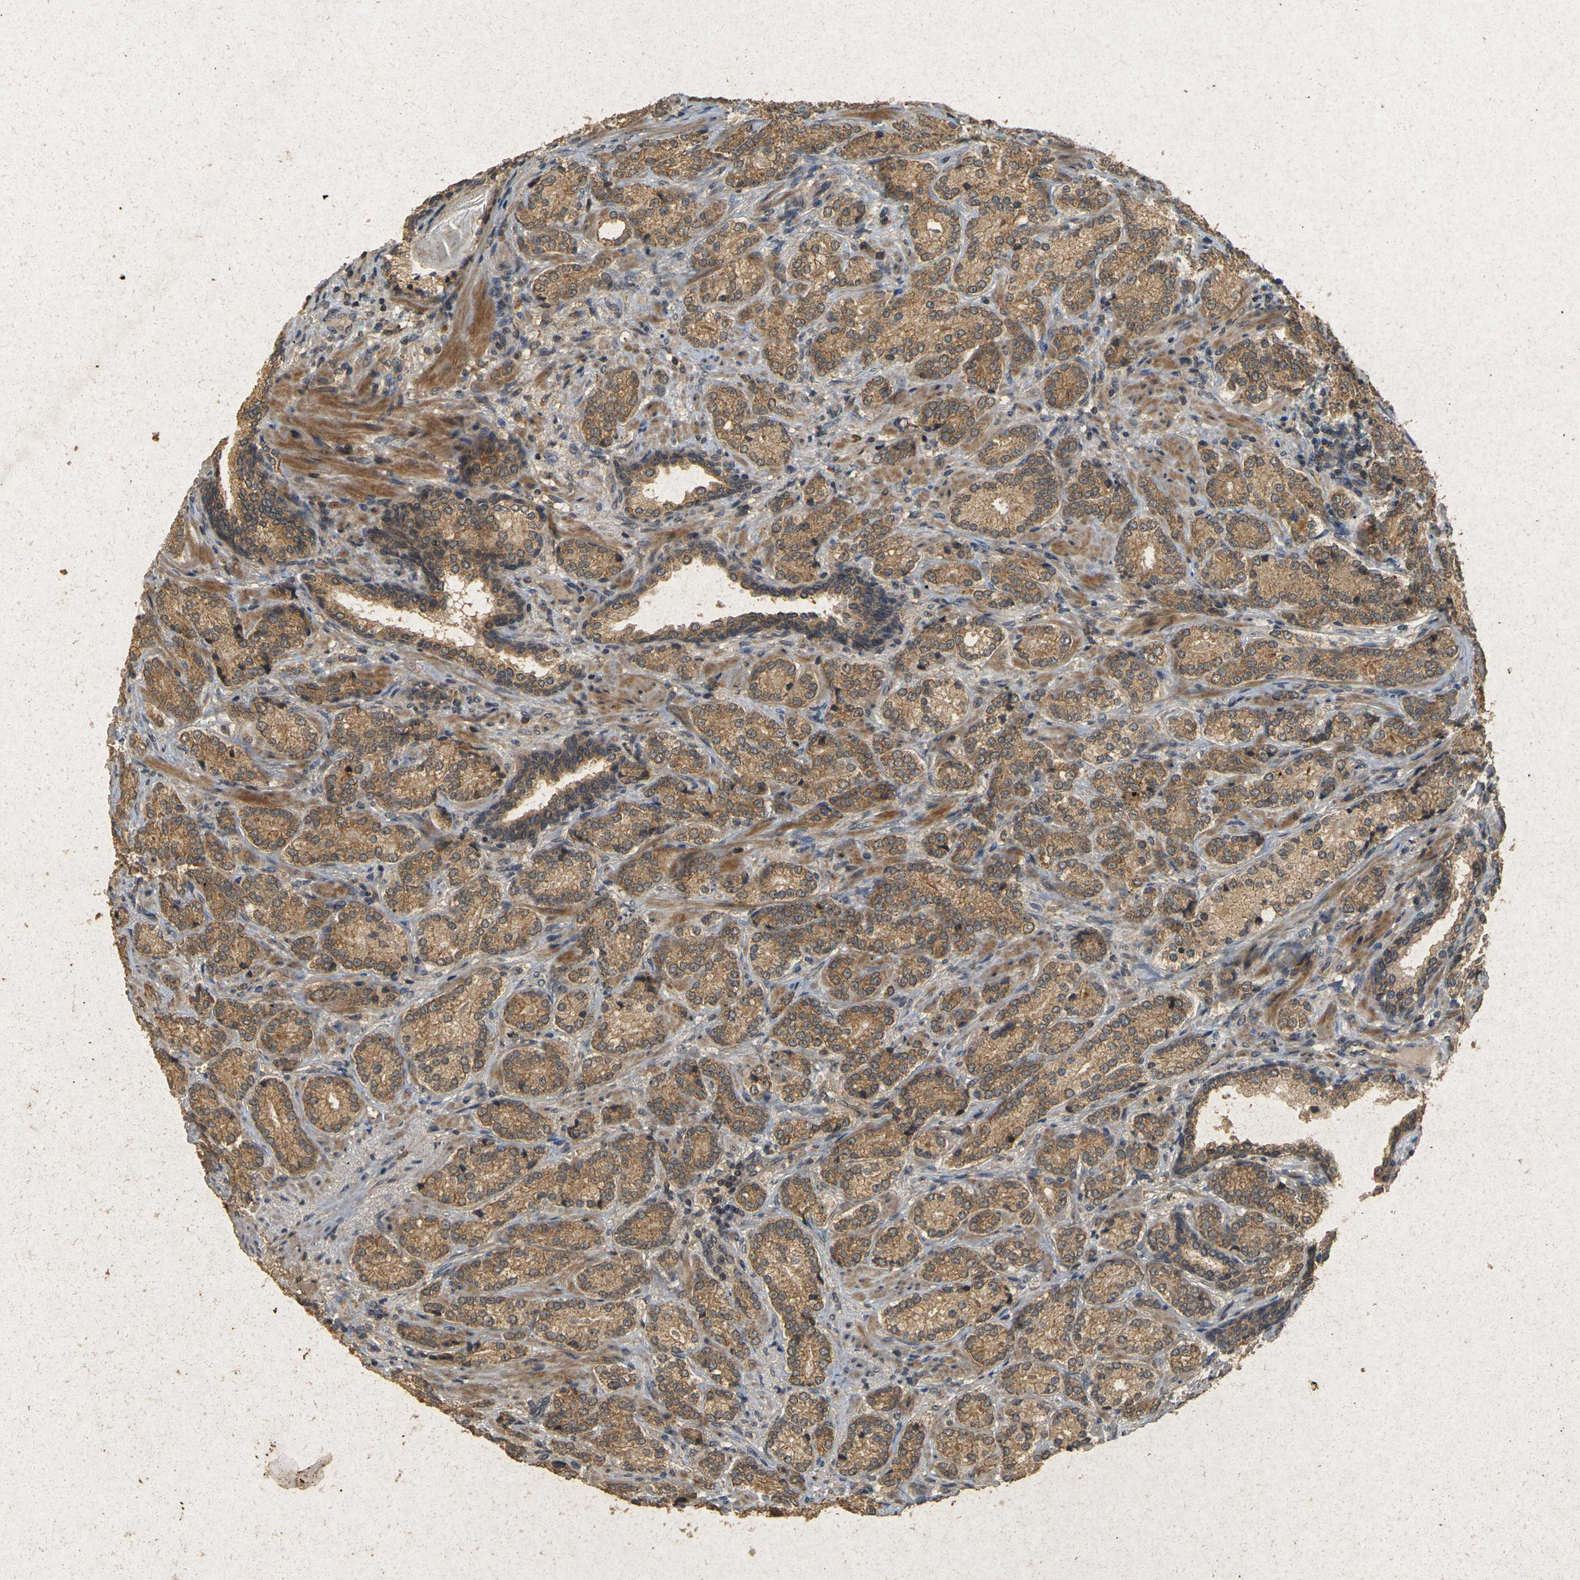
{"staining": {"intensity": "moderate", "quantity": ">75%", "location": "cytoplasmic/membranous"}, "tissue": "prostate cancer", "cell_type": "Tumor cells", "image_type": "cancer", "snomed": [{"axis": "morphology", "description": "Adenocarcinoma, High grade"}, {"axis": "topography", "description": "Prostate"}], "caption": "Immunohistochemistry (IHC) histopathology image of neoplastic tissue: human adenocarcinoma (high-grade) (prostate) stained using immunohistochemistry (IHC) reveals medium levels of moderate protein expression localized specifically in the cytoplasmic/membranous of tumor cells, appearing as a cytoplasmic/membranous brown color.", "gene": "ERN1", "patient": {"sex": "male", "age": 61}}